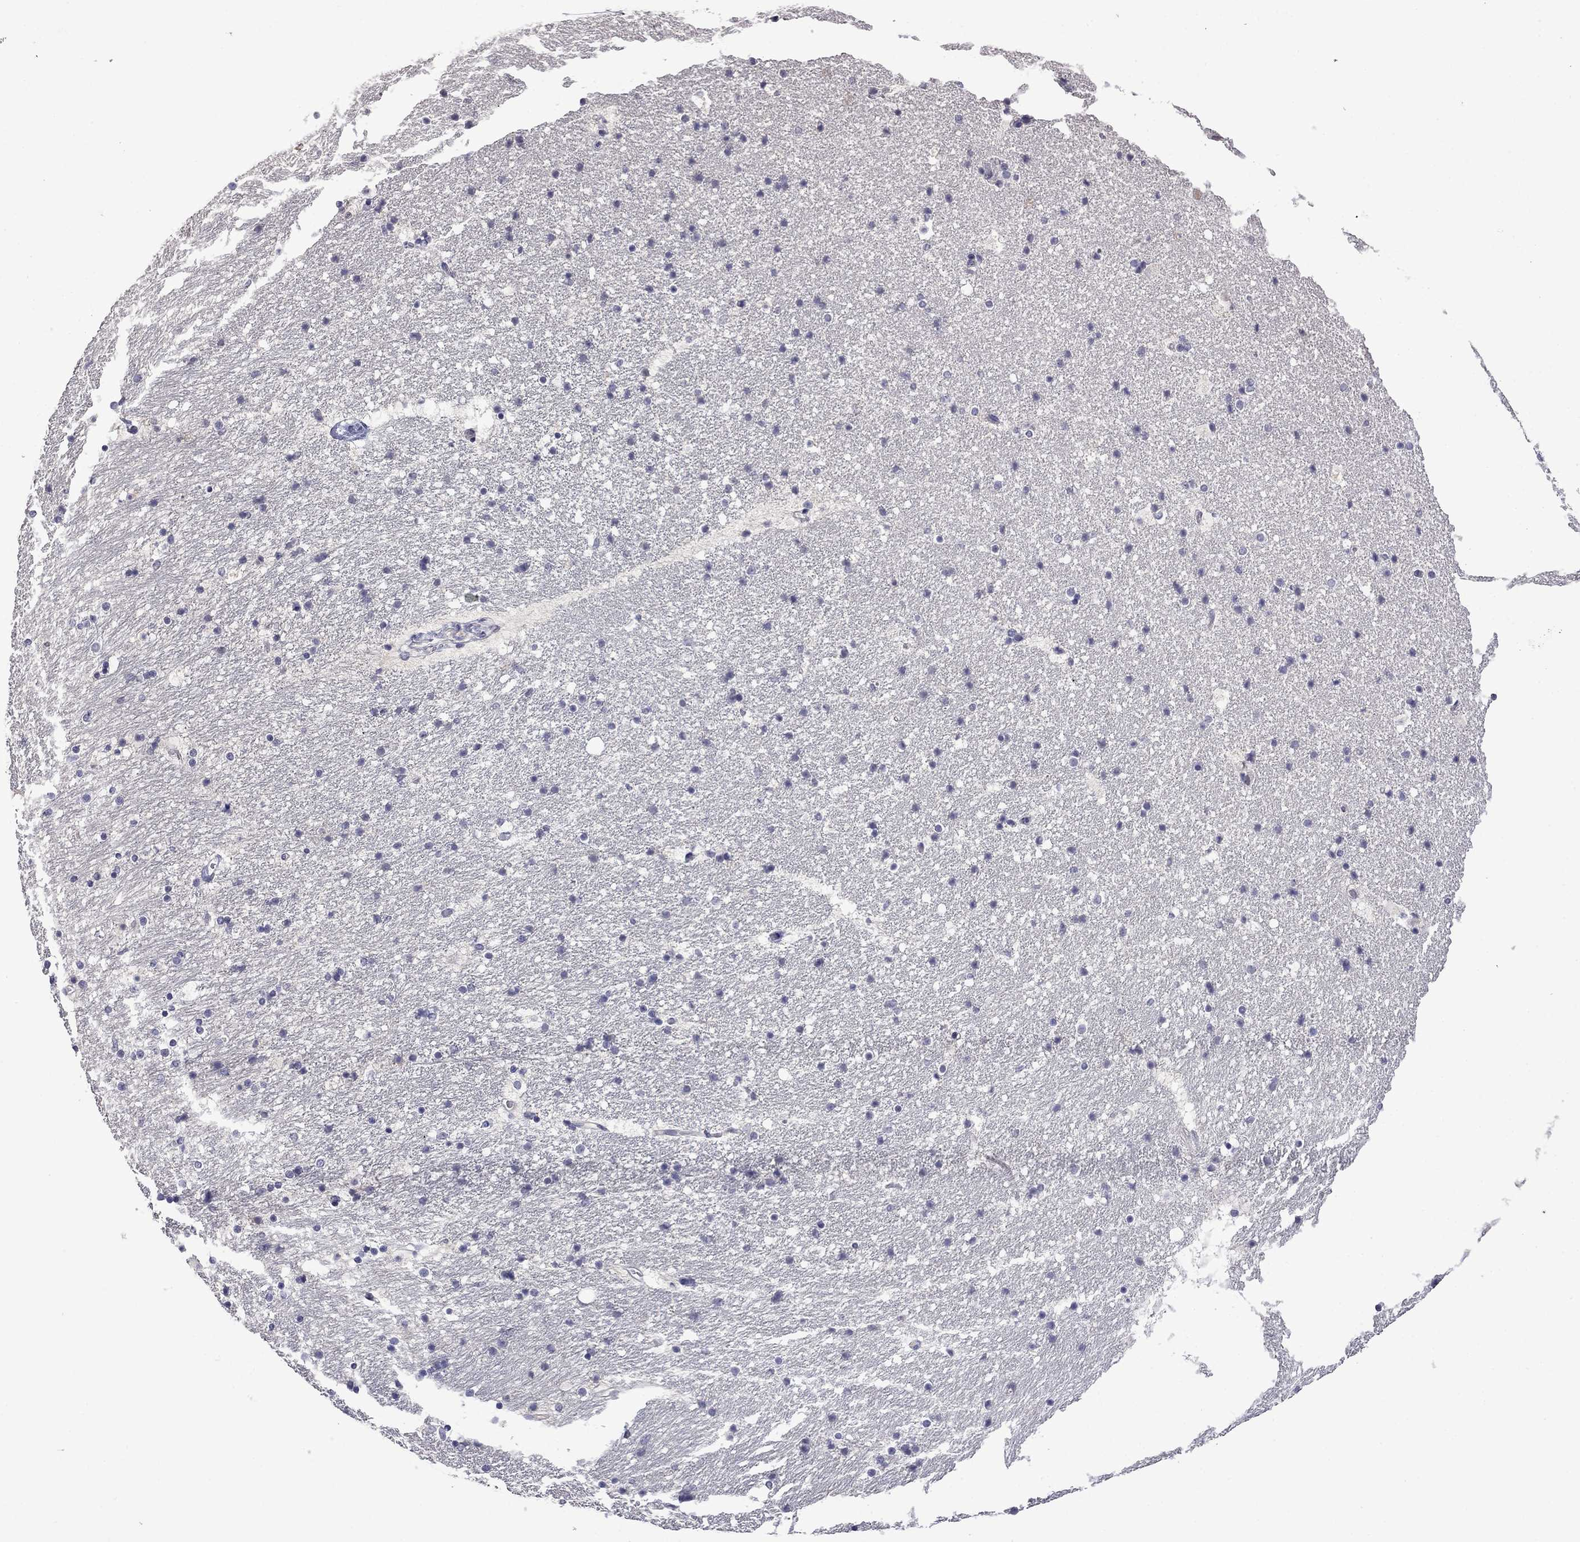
{"staining": {"intensity": "negative", "quantity": "none", "location": "none"}, "tissue": "hippocampus", "cell_type": "Glial cells", "image_type": "normal", "snomed": [{"axis": "morphology", "description": "Normal tissue, NOS"}, {"axis": "topography", "description": "Hippocampus"}], "caption": "Immunohistochemistry (IHC) histopathology image of normal hippocampus stained for a protein (brown), which displays no positivity in glial cells.", "gene": "STAR", "patient": {"sex": "male", "age": 51}}